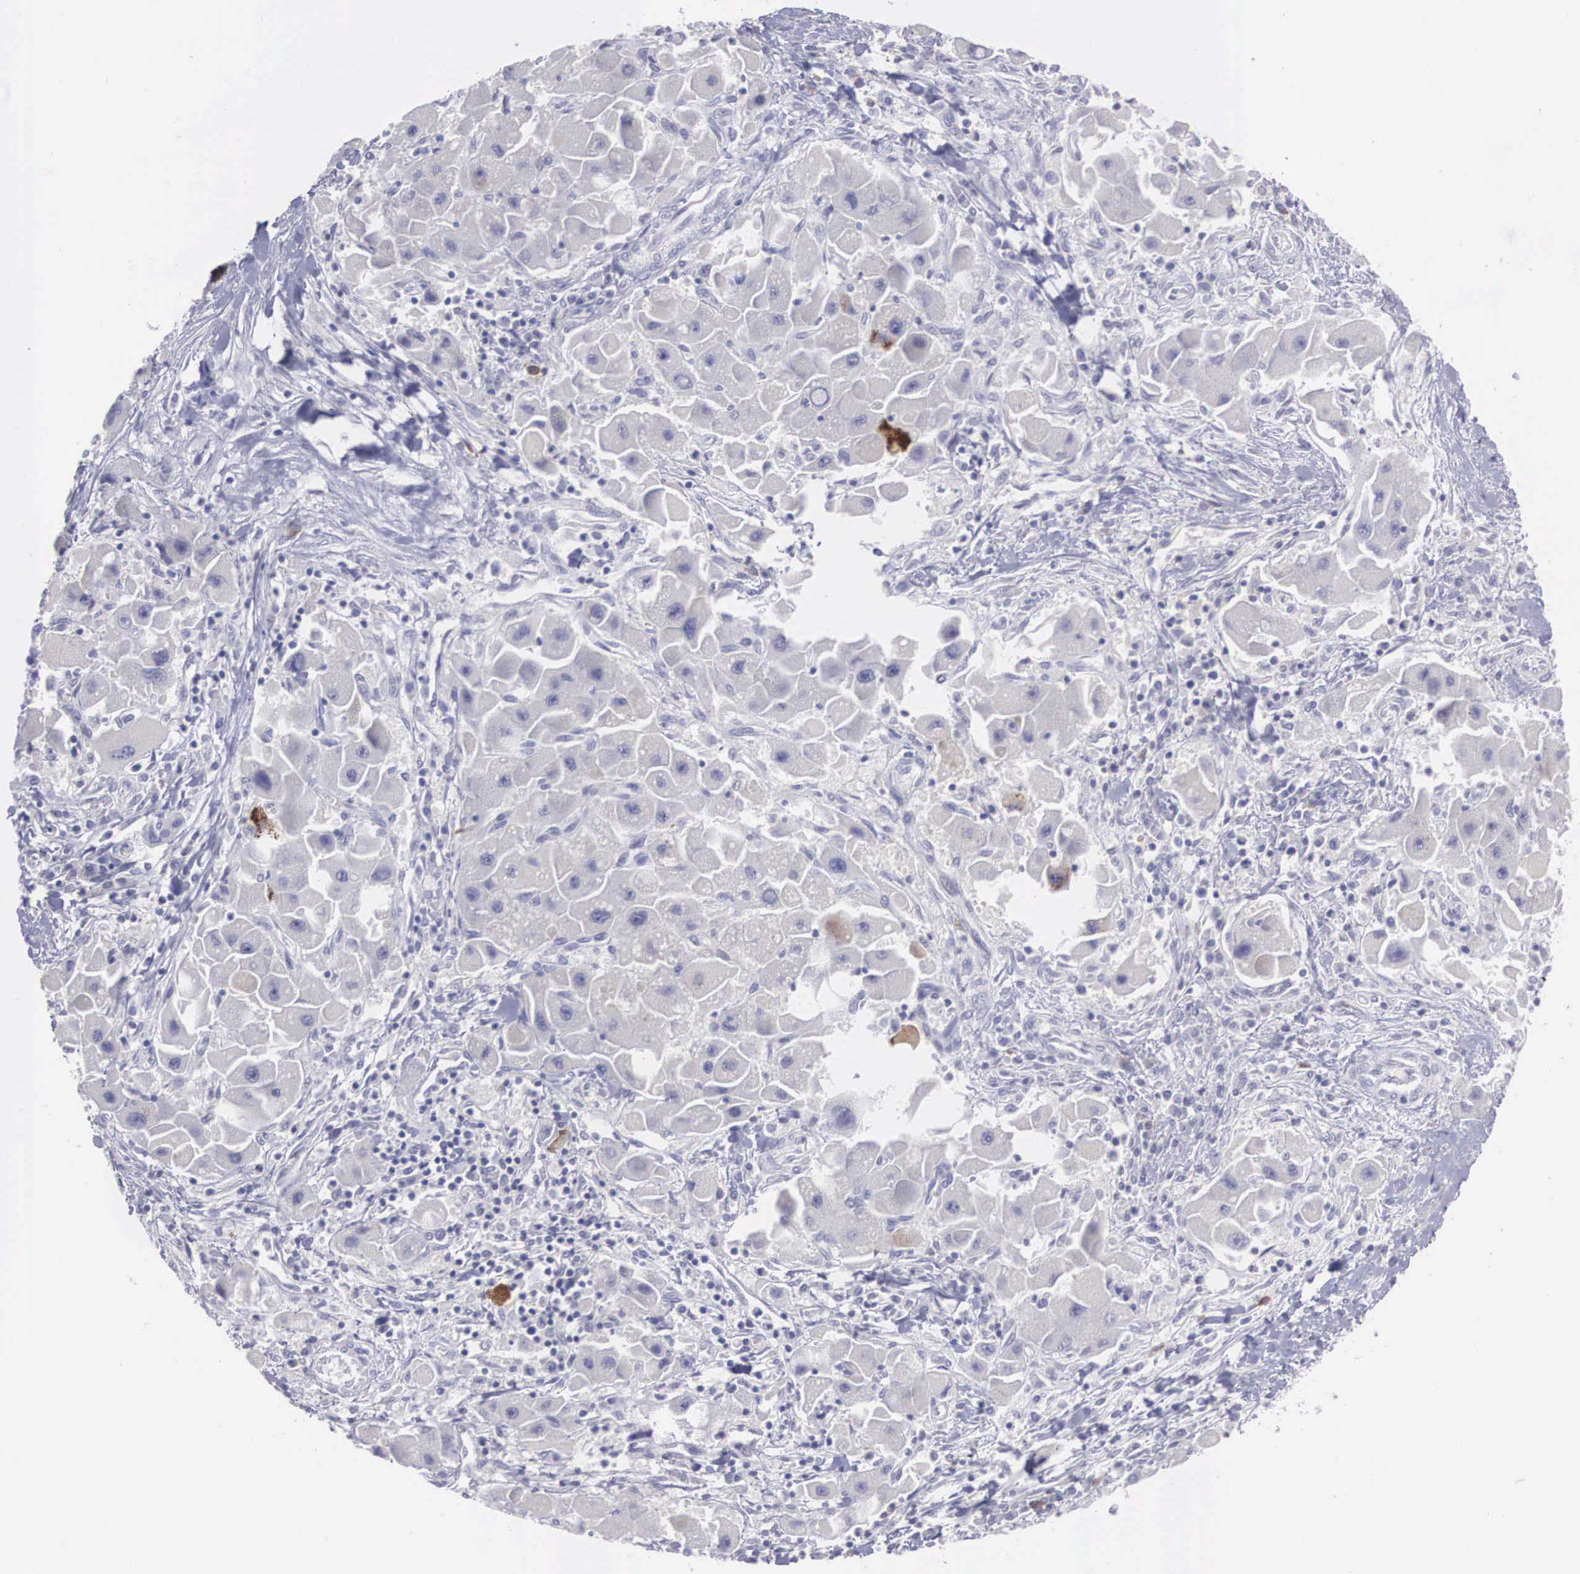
{"staining": {"intensity": "negative", "quantity": "none", "location": "none"}, "tissue": "liver cancer", "cell_type": "Tumor cells", "image_type": "cancer", "snomed": [{"axis": "morphology", "description": "Carcinoma, Hepatocellular, NOS"}, {"axis": "topography", "description": "Liver"}], "caption": "Histopathology image shows no significant protein positivity in tumor cells of hepatocellular carcinoma (liver).", "gene": "REPS2", "patient": {"sex": "male", "age": 24}}